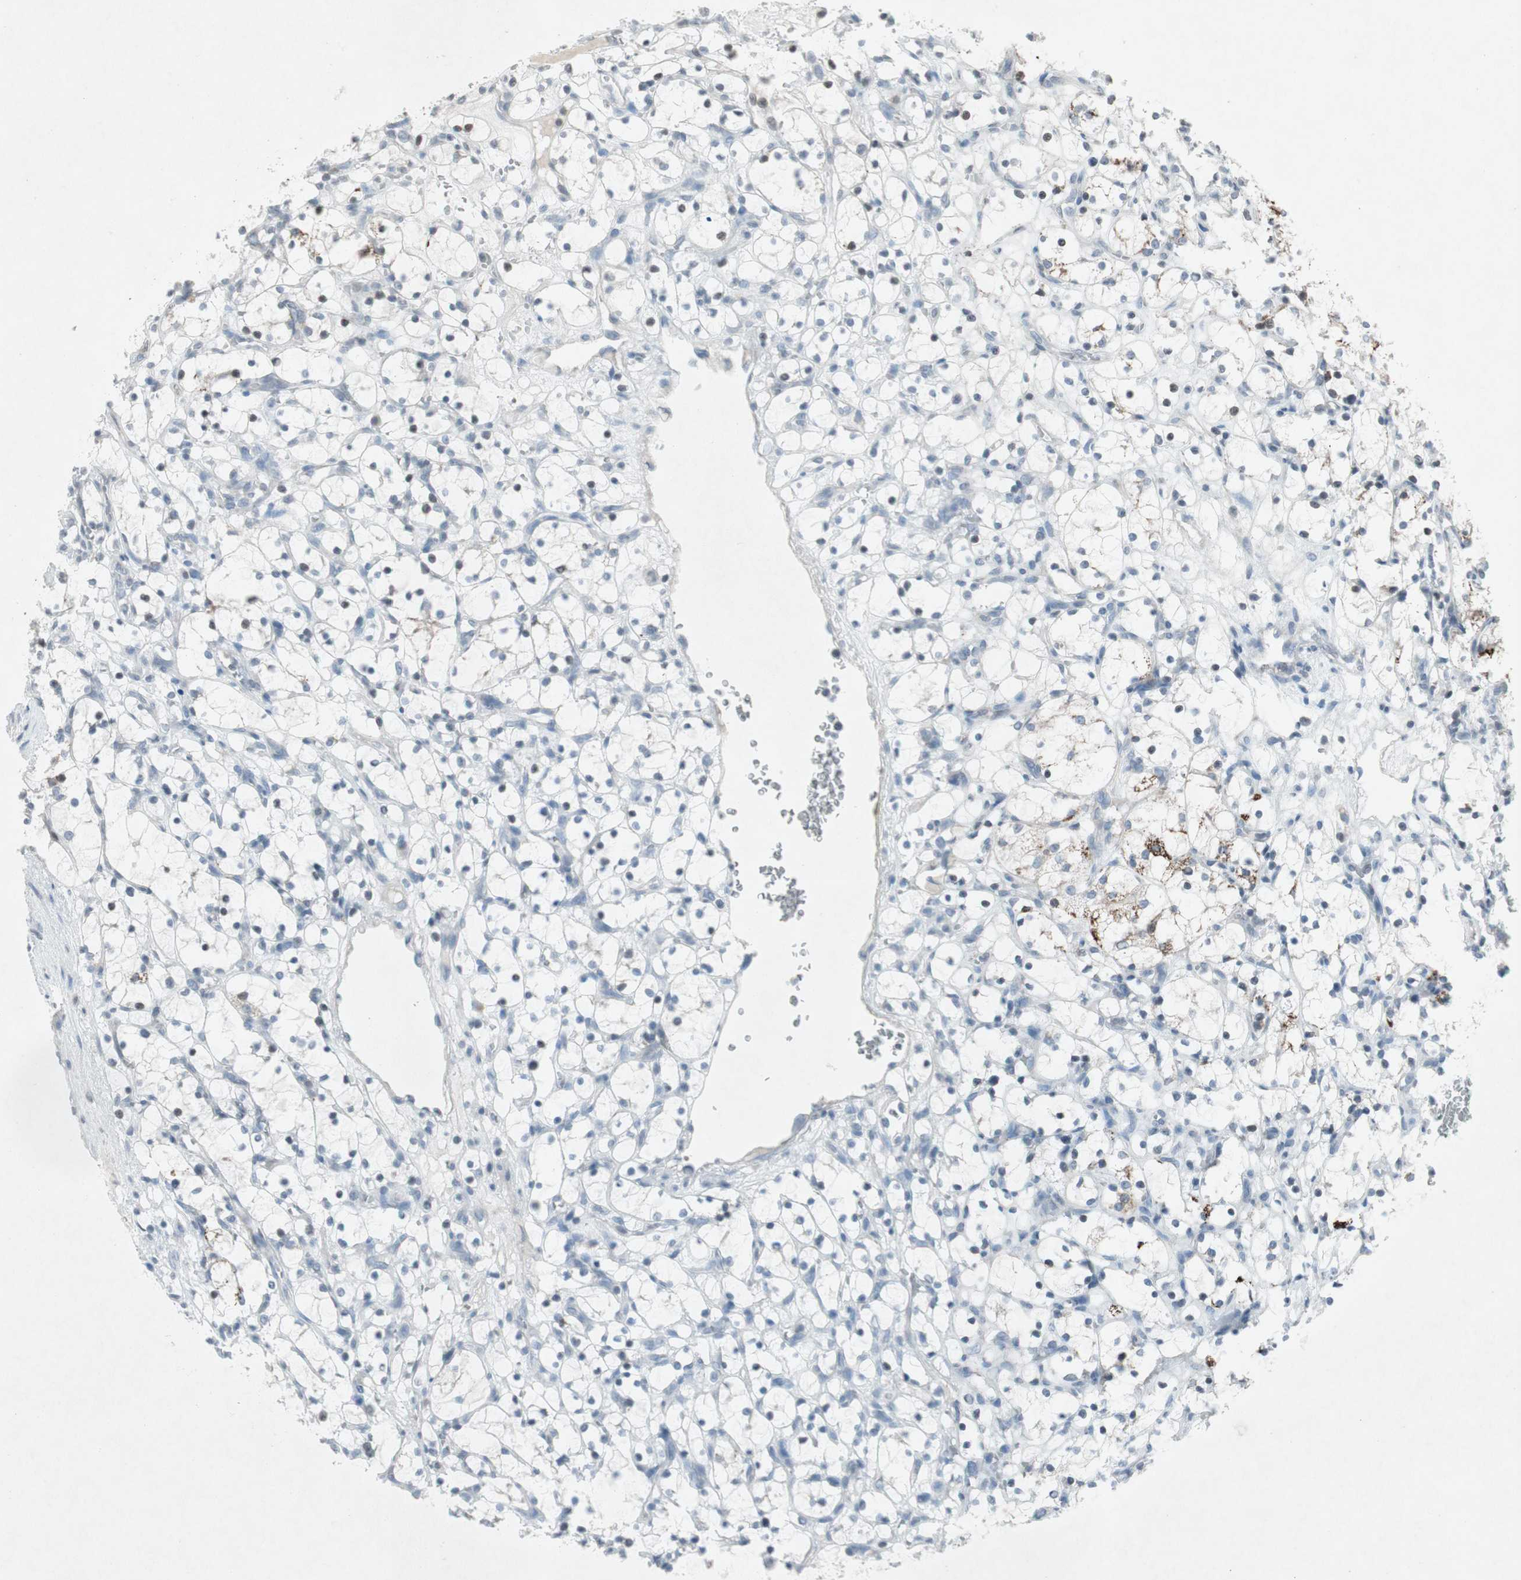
{"staining": {"intensity": "negative", "quantity": "none", "location": "none"}, "tissue": "renal cancer", "cell_type": "Tumor cells", "image_type": "cancer", "snomed": [{"axis": "morphology", "description": "Adenocarcinoma, NOS"}, {"axis": "topography", "description": "Kidney"}], "caption": "Tumor cells show no significant protein expression in adenocarcinoma (renal). (IHC, brightfield microscopy, high magnification).", "gene": "ARG2", "patient": {"sex": "female", "age": 69}}